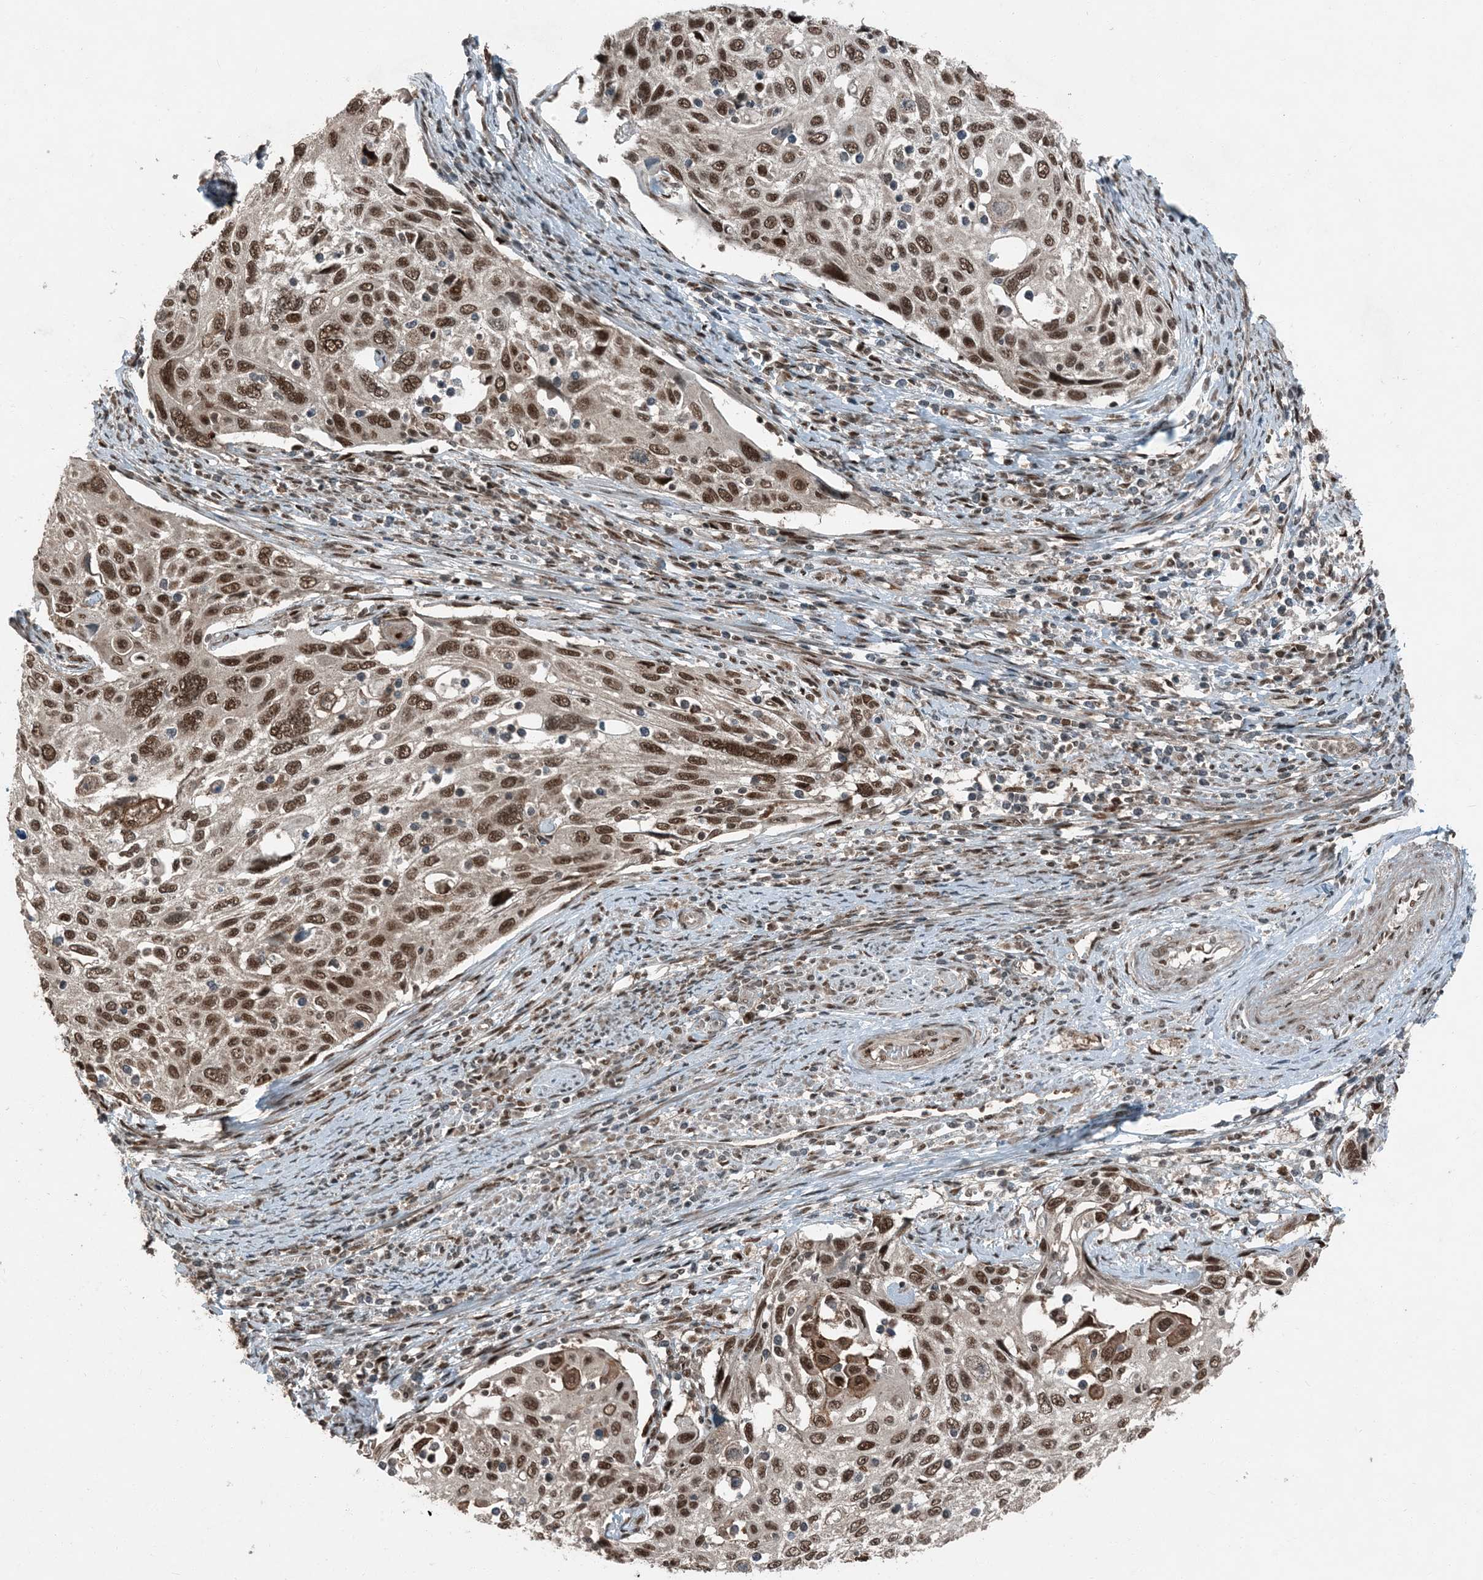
{"staining": {"intensity": "moderate", "quantity": ">75%", "location": "nuclear"}, "tissue": "cervical cancer", "cell_type": "Tumor cells", "image_type": "cancer", "snomed": [{"axis": "morphology", "description": "Squamous cell carcinoma, NOS"}, {"axis": "topography", "description": "Cervix"}], "caption": "Immunohistochemical staining of squamous cell carcinoma (cervical) demonstrates moderate nuclear protein expression in approximately >75% of tumor cells. Using DAB (3,3'-diaminobenzidine) (brown) and hematoxylin (blue) stains, captured at high magnification using brightfield microscopy.", "gene": "TRAPPC12", "patient": {"sex": "female", "age": 70}}